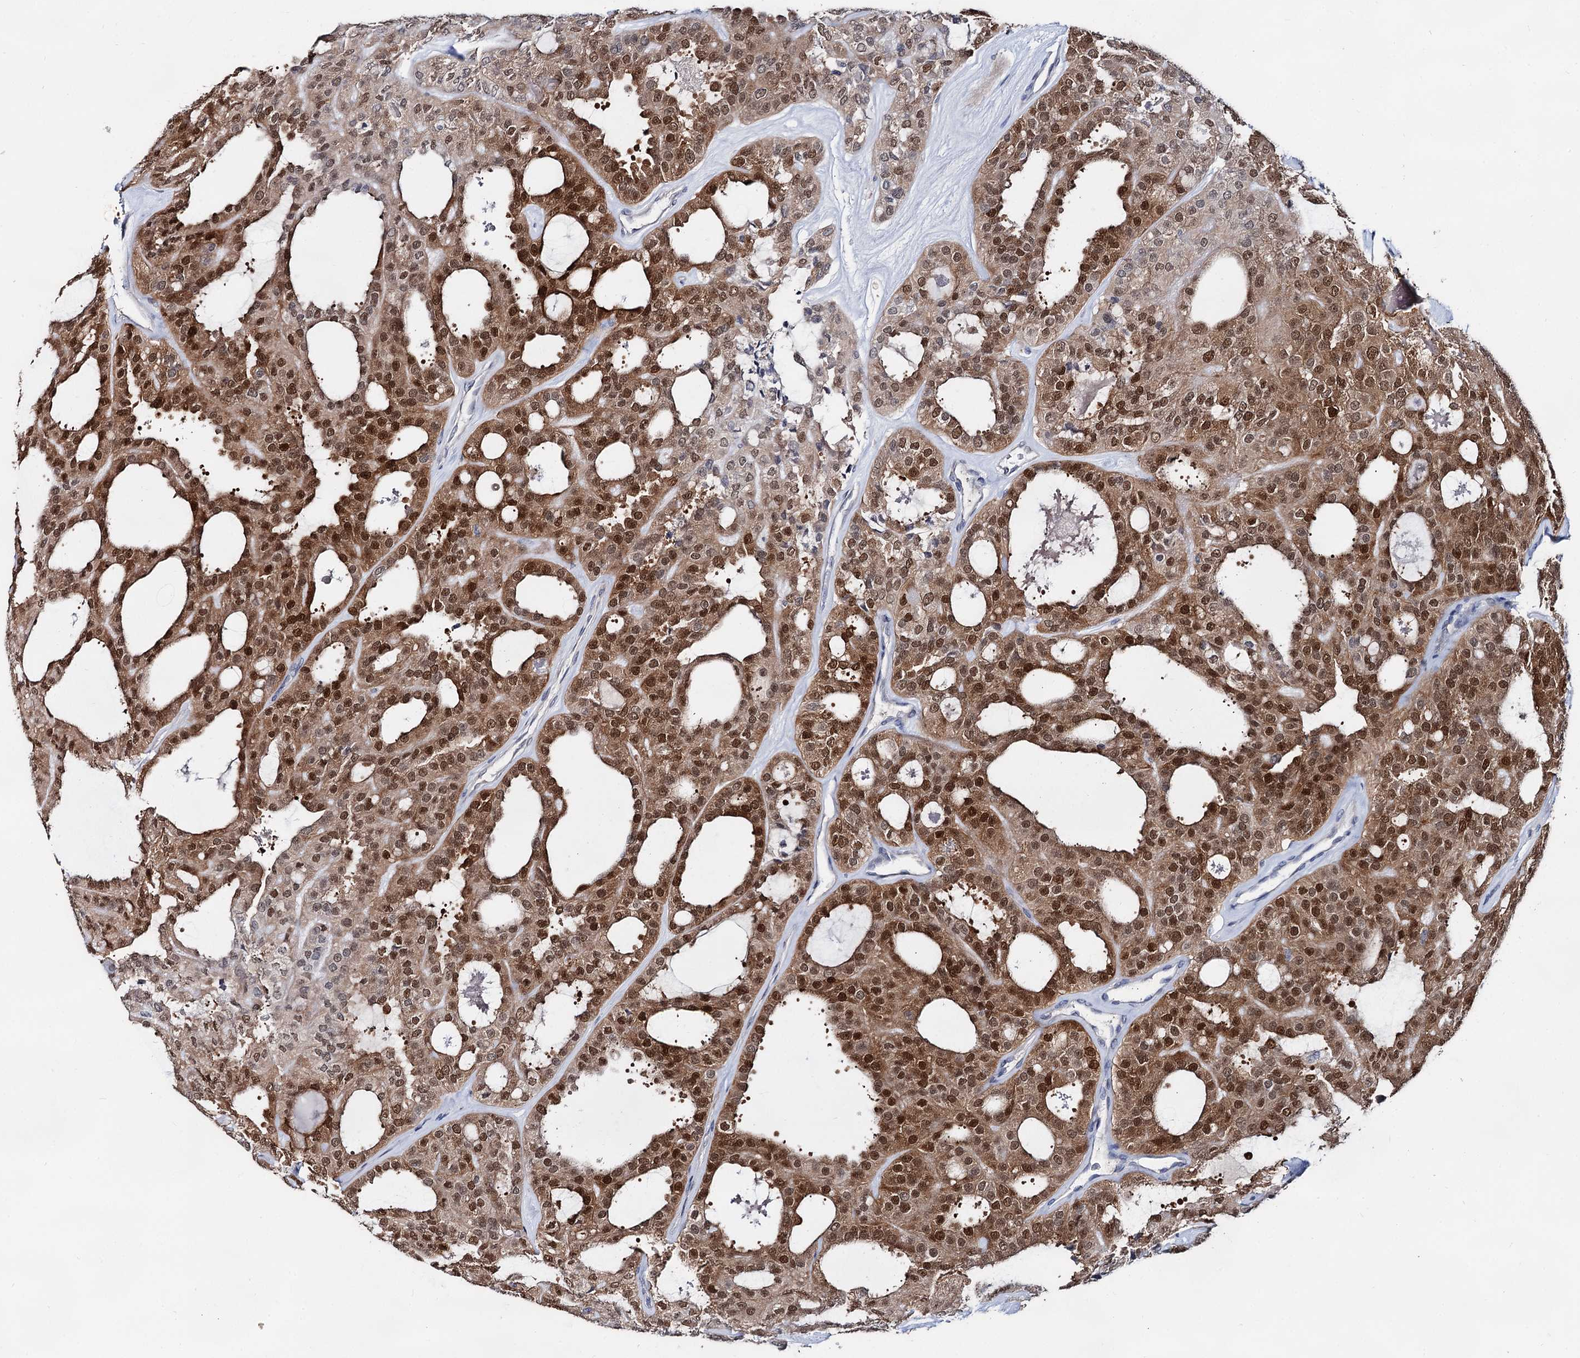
{"staining": {"intensity": "strong", "quantity": ">75%", "location": "cytoplasmic/membranous,nuclear"}, "tissue": "thyroid cancer", "cell_type": "Tumor cells", "image_type": "cancer", "snomed": [{"axis": "morphology", "description": "Follicular adenoma carcinoma, NOS"}, {"axis": "topography", "description": "Thyroid gland"}], "caption": "A high-resolution histopathology image shows immunohistochemistry (IHC) staining of thyroid cancer (follicular adenoma carcinoma), which shows strong cytoplasmic/membranous and nuclear expression in about >75% of tumor cells.", "gene": "CAPRIN2", "patient": {"sex": "male", "age": 75}}